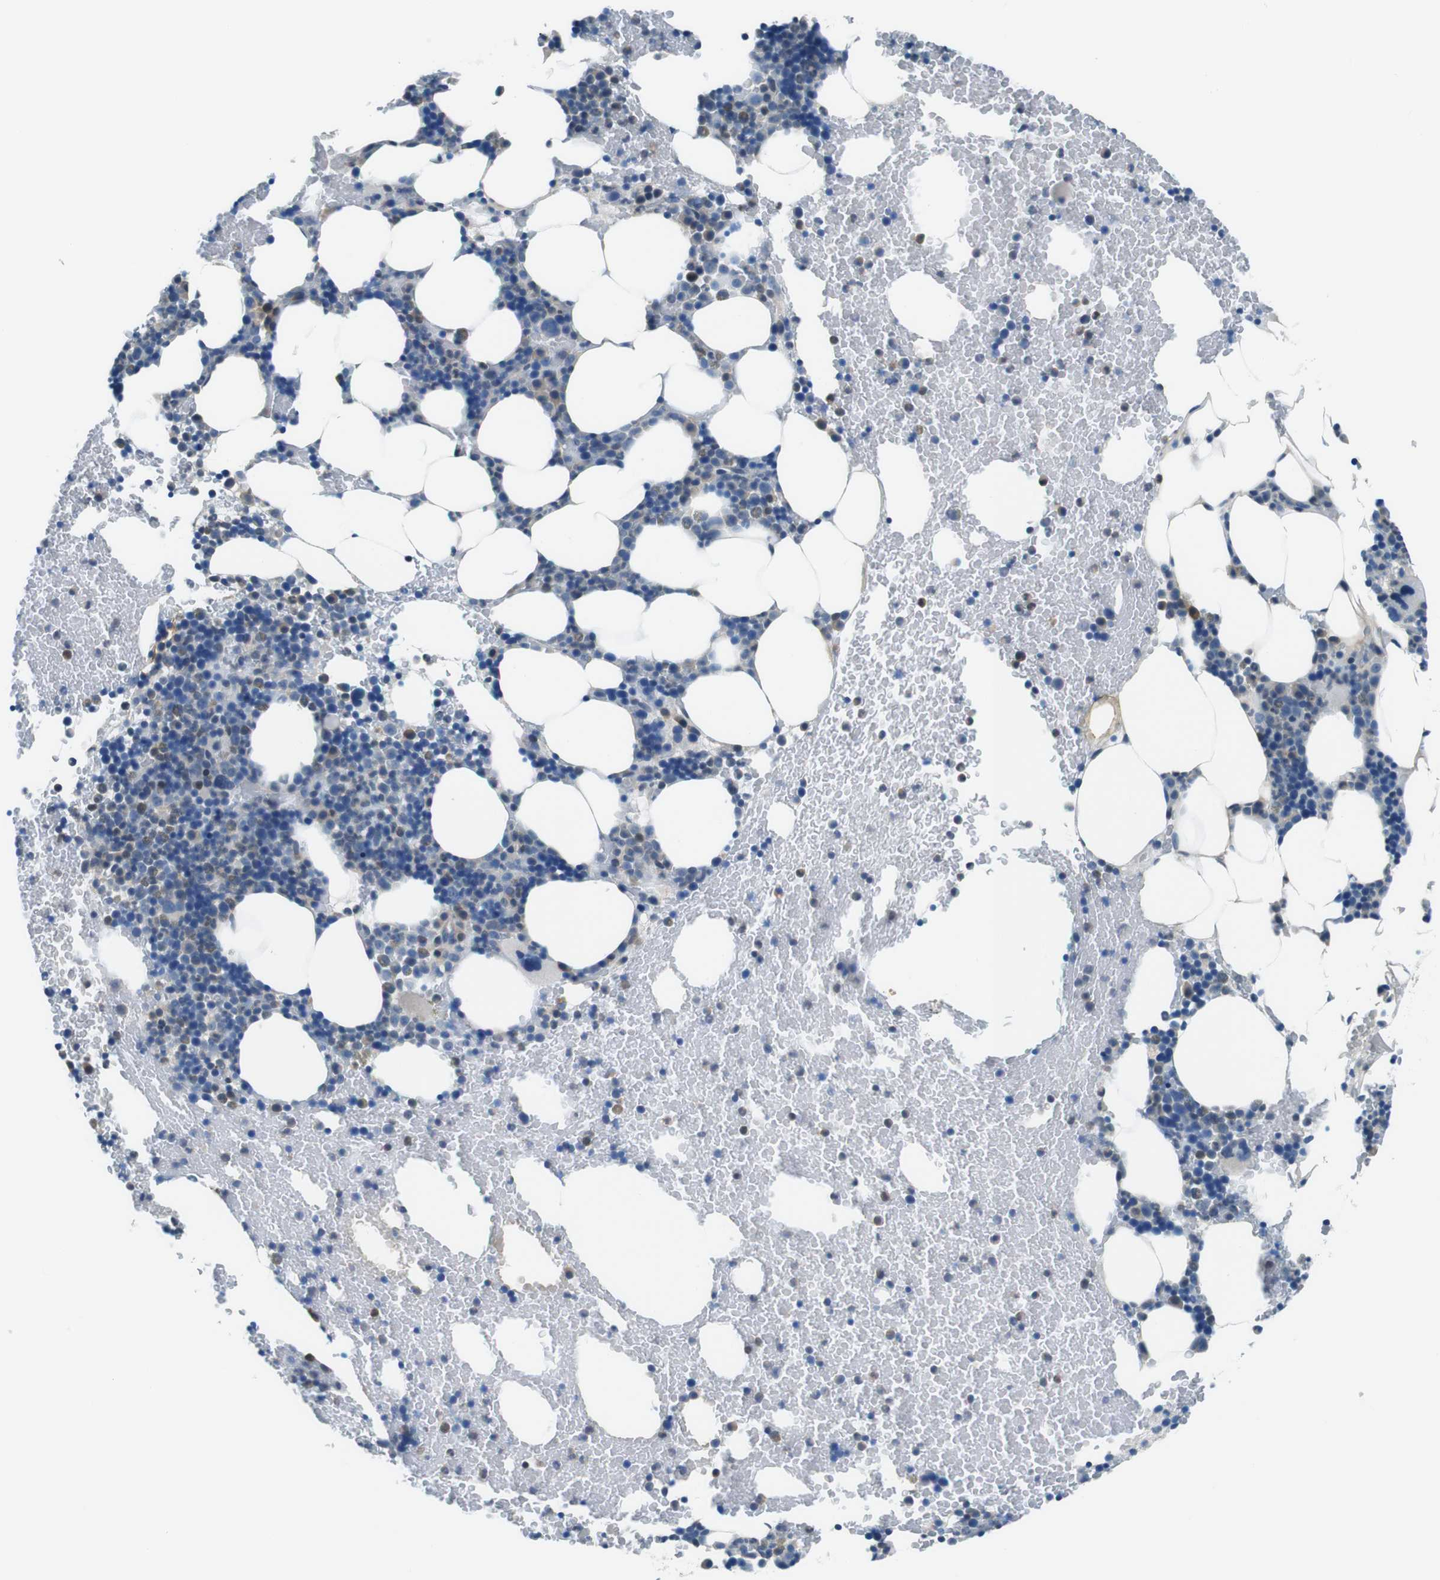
{"staining": {"intensity": "weak", "quantity": "<25%", "location": "cytoplasmic/membranous"}, "tissue": "bone marrow", "cell_type": "Hematopoietic cells", "image_type": "normal", "snomed": [{"axis": "morphology", "description": "Normal tissue, NOS"}, {"axis": "morphology", "description": "Inflammation, NOS"}, {"axis": "topography", "description": "Bone marrow"}], "caption": "The micrograph exhibits no staining of hematopoietic cells in benign bone marrow. The staining was performed using DAB to visualize the protein expression in brown, while the nuclei were stained in blue with hematoxylin (Magnification: 20x).", "gene": "NANOS2", "patient": {"sex": "female", "age": 70}}